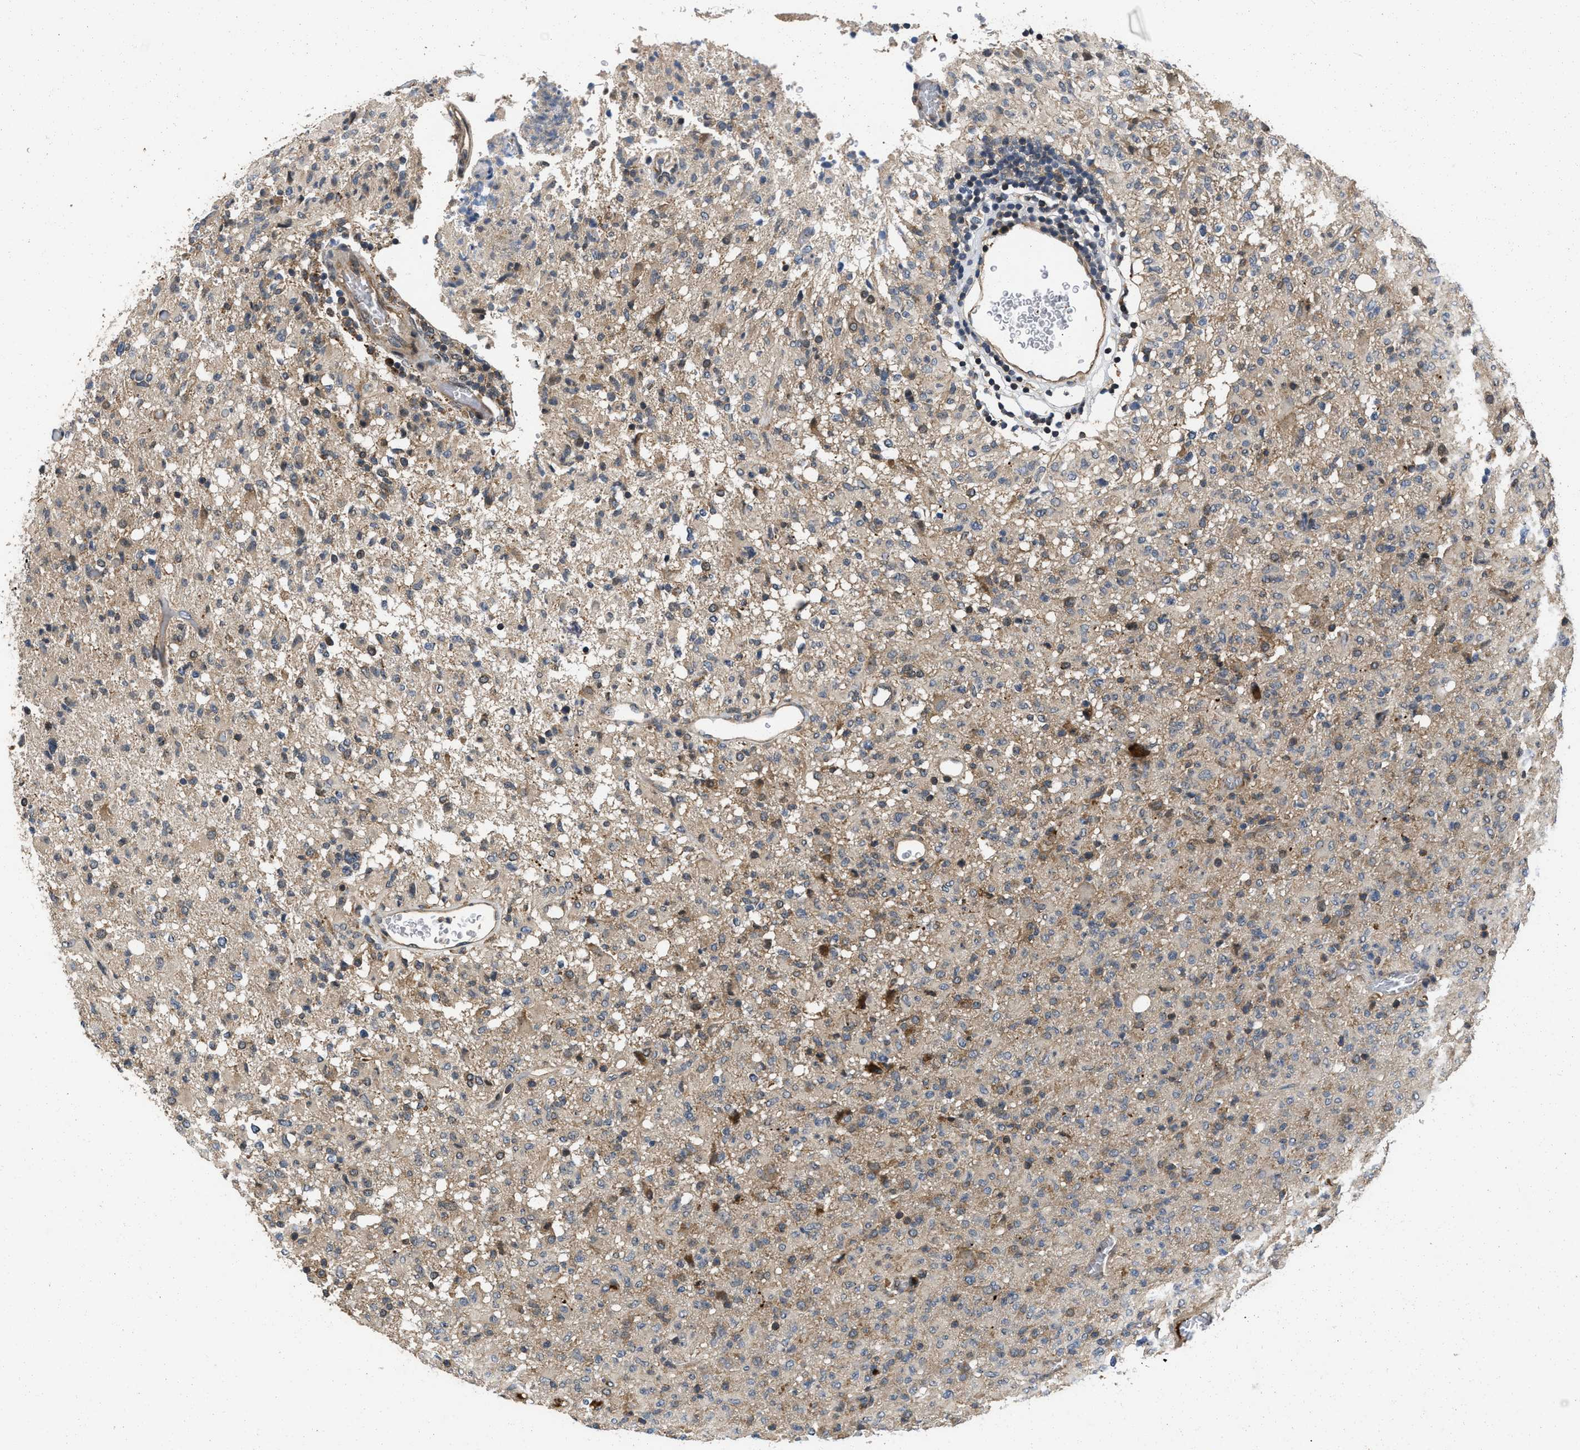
{"staining": {"intensity": "weak", "quantity": "<25%", "location": "cytoplasmic/membranous"}, "tissue": "glioma", "cell_type": "Tumor cells", "image_type": "cancer", "snomed": [{"axis": "morphology", "description": "Glioma, malignant, High grade"}, {"axis": "topography", "description": "Brain"}], "caption": "Immunohistochemistry (IHC) of human malignant glioma (high-grade) shows no positivity in tumor cells. (DAB immunohistochemistry, high magnification).", "gene": "PRDM14", "patient": {"sex": "female", "age": 57}}